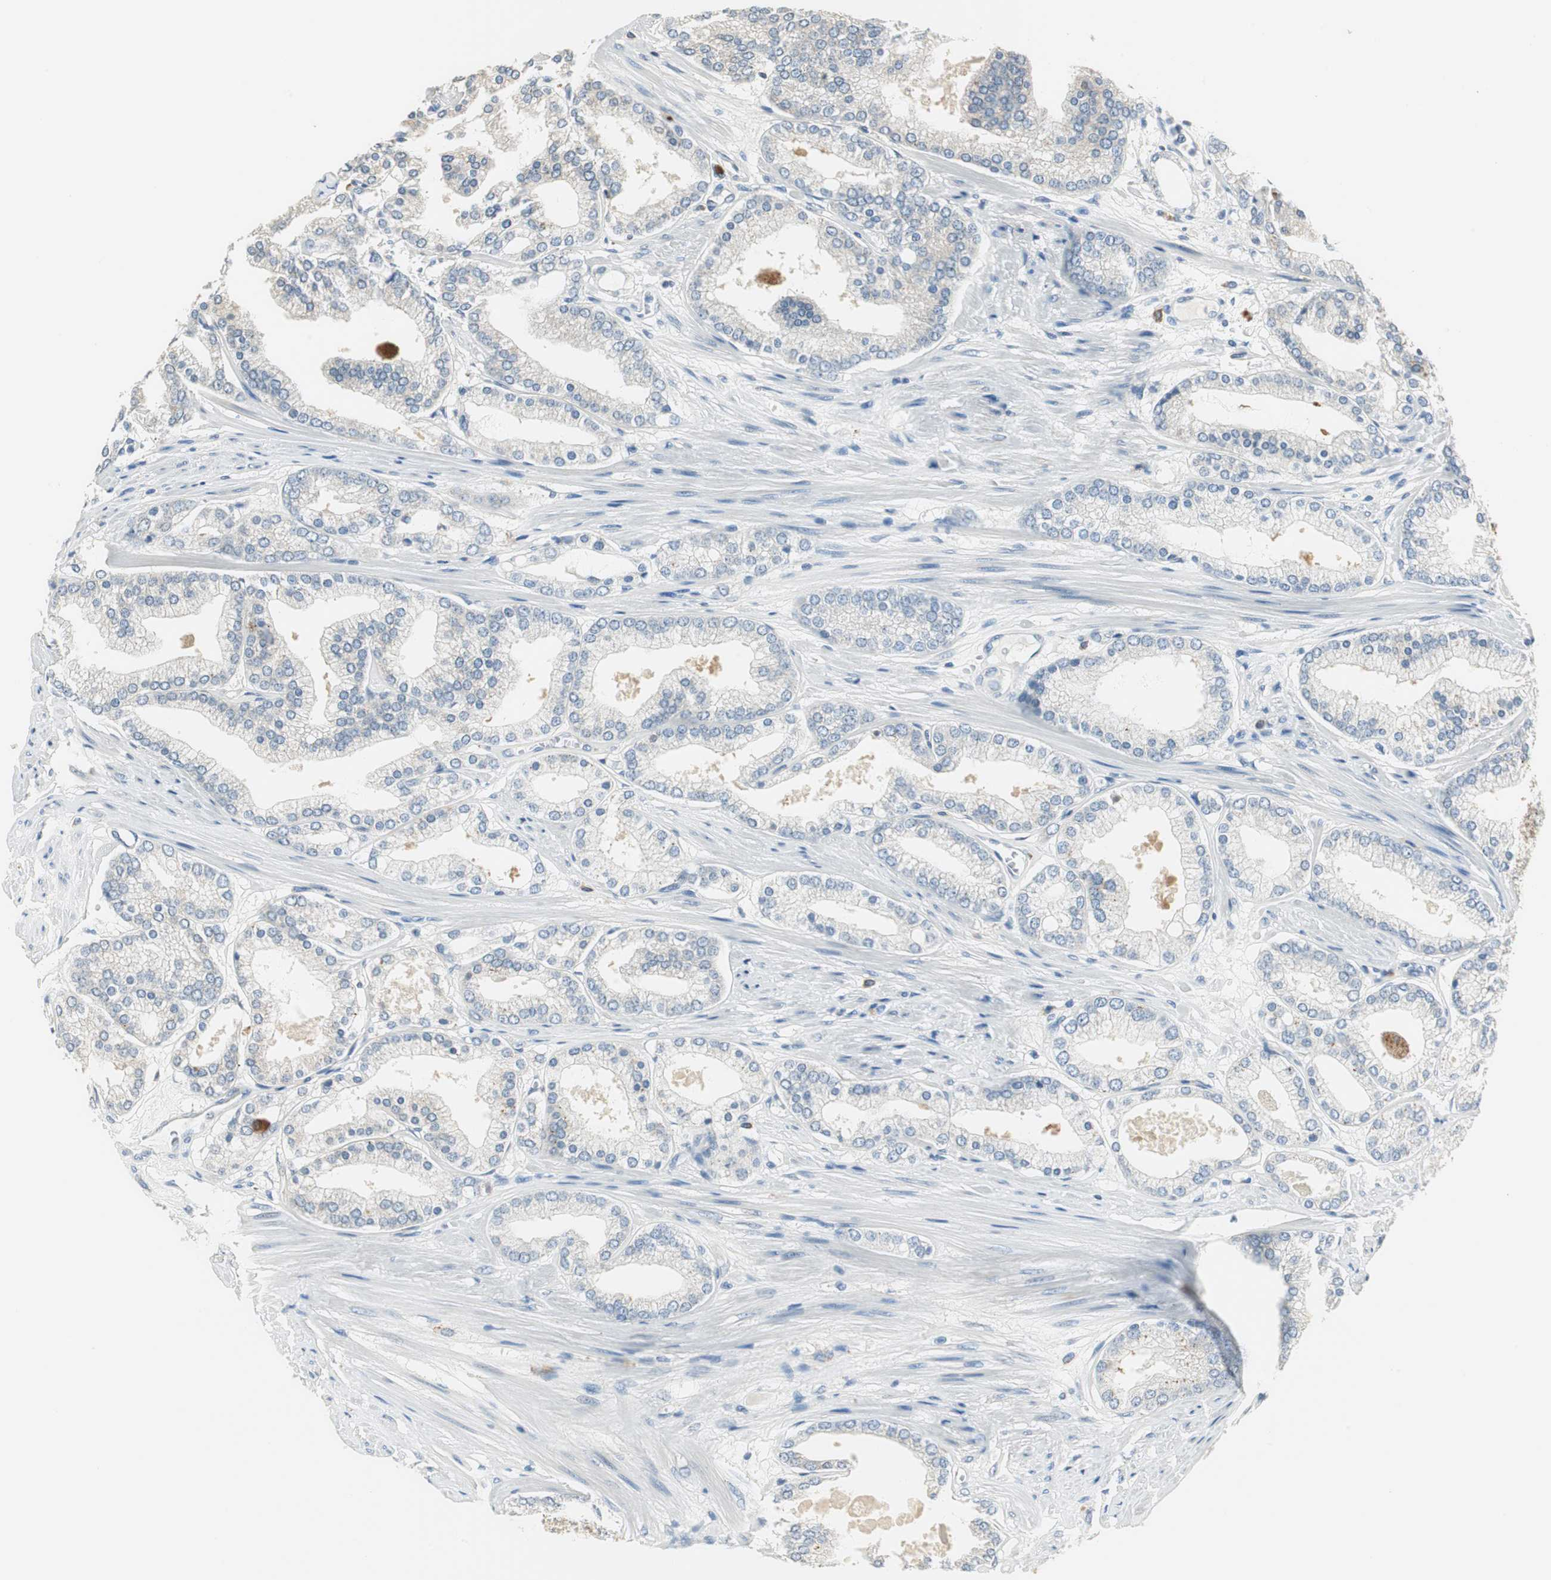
{"staining": {"intensity": "weak", "quantity": "25%-75%", "location": "cytoplasmic/membranous"}, "tissue": "prostate cancer", "cell_type": "Tumor cells", "image_type": "cancer", "snomed": [{"axis": "morphology", "description": "Adenocarcinoma, High grade"}, {"axis": "topography", "description": "Prostate"}], "caption": "An IHC histopathology image of neoplastic tissue is shown. Protein staining in brown labels weak cytoplasmic/membranous positivity in adenocarcinoma (high-grade) (prostate) within tumor cells.", "gene": "NIT1", "patient": {"sex": "male", "age": 61}}